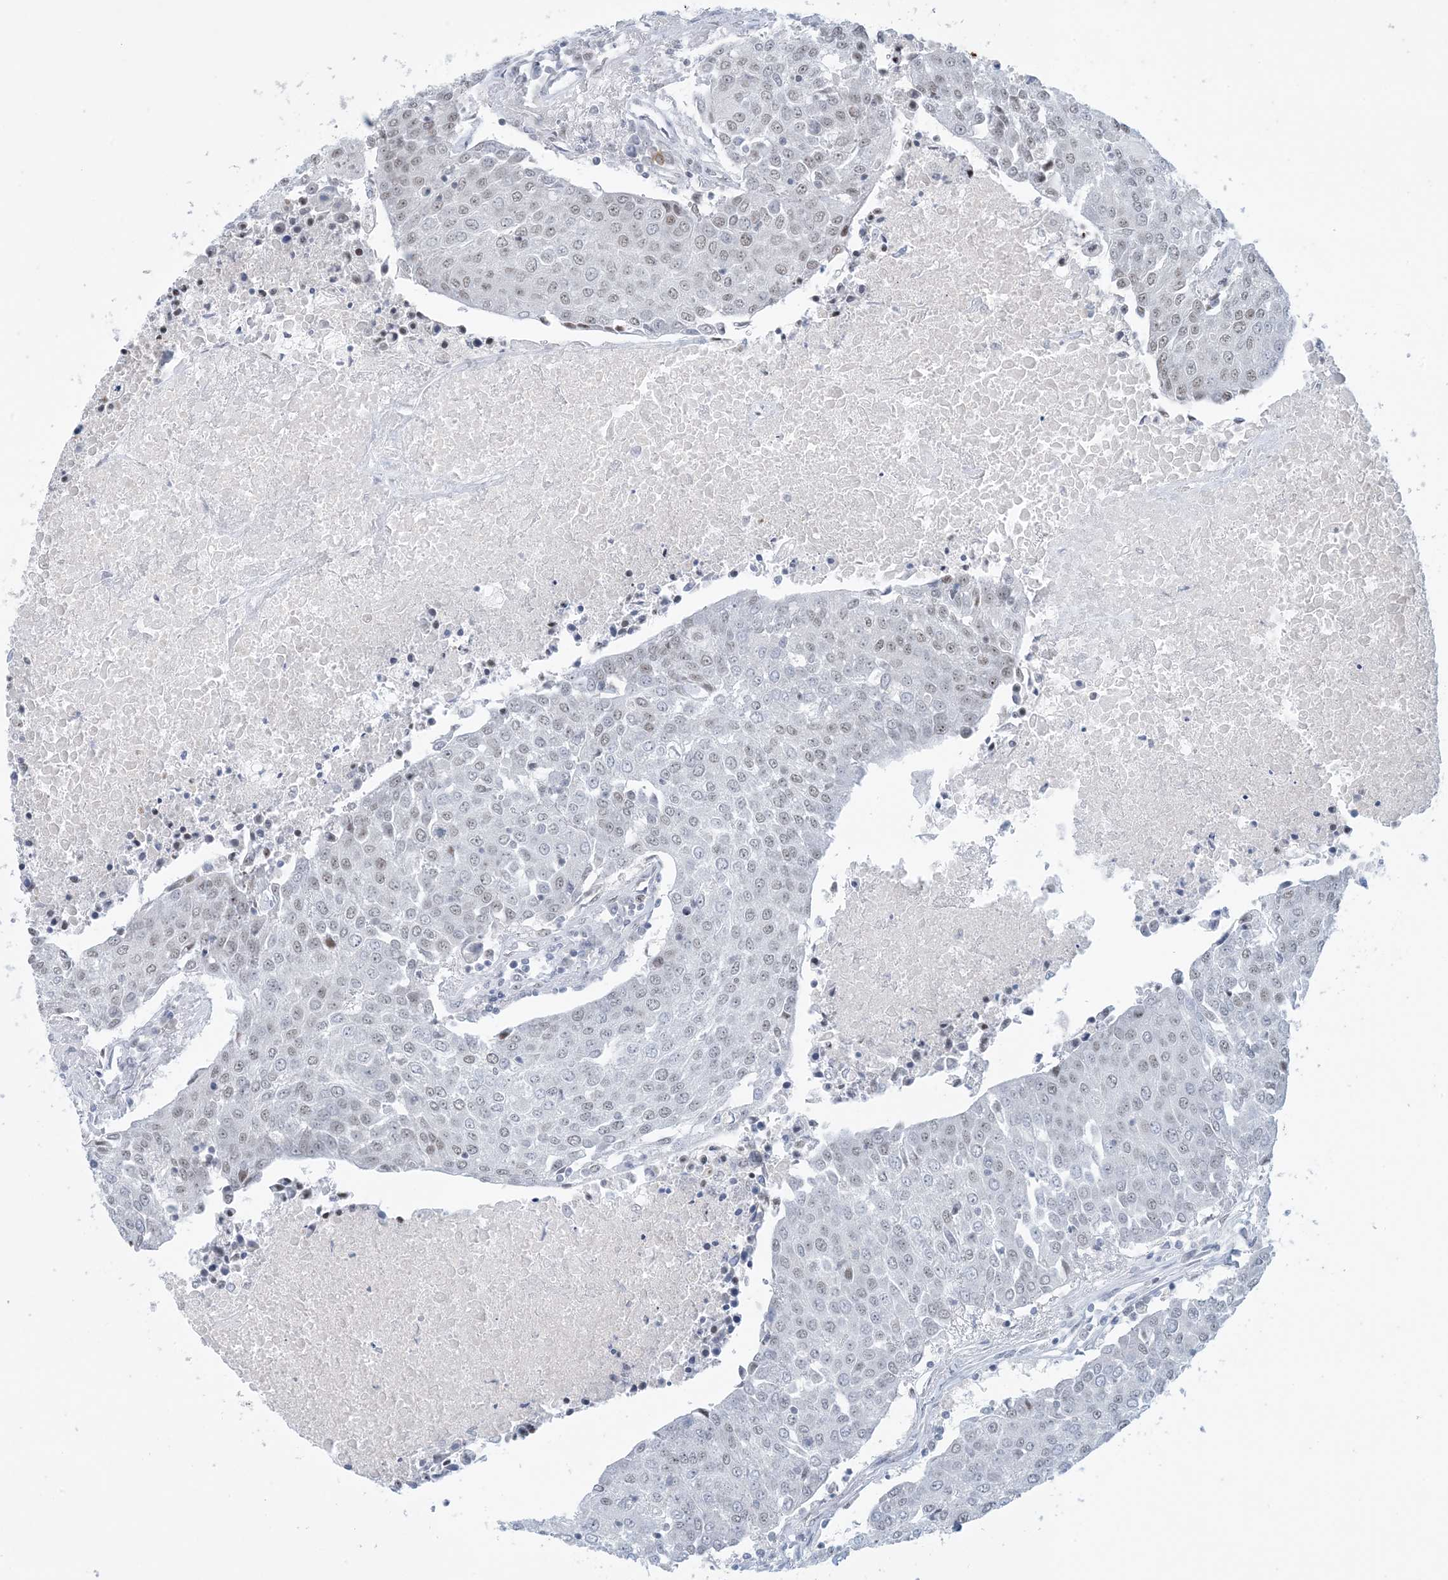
{"staining": {"intensity": "weak", "quantity": "25%-75%", "location": "nuclear"}, "tissue": "urothelial cancer", "cell_type": "Tumor cells", "image_type": "cancer", "snomed": [{"axis": "morphology", "description": "Urothelial carcinoma, High grade"}, {"axis": "topography", "description": "Urinary bladder"}], "caption": "This histopathology image reveals urothelial carcinoma (high-grade) stained with IHC to label a protein in brown. The nuclear of tumor cells show weak positivity for the protein. Nuclei are counter-stained blue.", "gene": "ZNF674", "patient": {"sex": "female", "age": 85}}